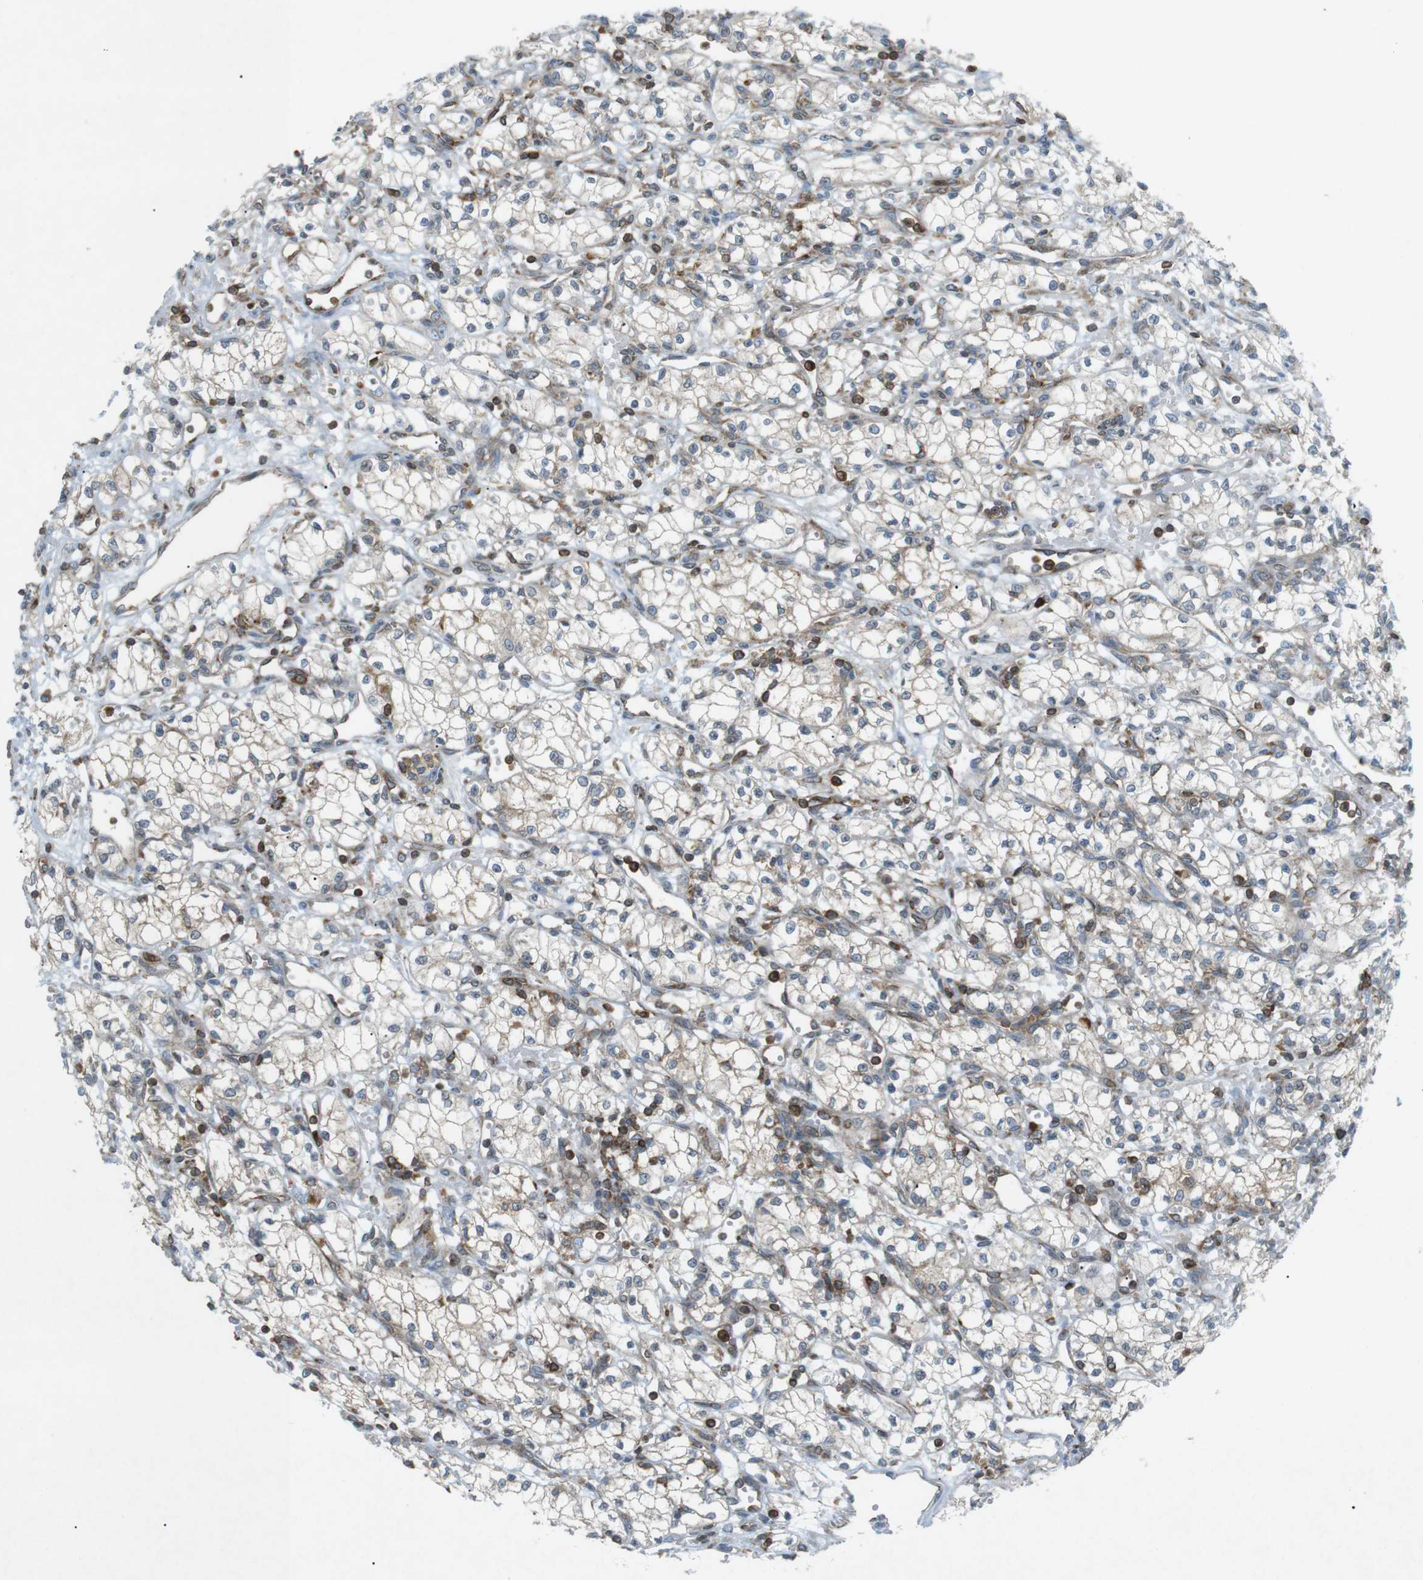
{"staining": {"intensity": "negative", "quantity": "none", "location": "none"}, "tissue": "renal cancer", "cell_type": "Tumor cells", "image_type": "cancer", "snomed": [{"axis": "morphology", "description": "Normal tissue, NOS"}, {"axis": "morphology", "description": "Adenocarcinoma, NOS"}, {"axis": "topography", "description": "Kidney"}], "caption": "Tumor cells show no significant expression in renal cancer.", "gene": "FLII", "patient": {"sex": "male", "age": 59}}